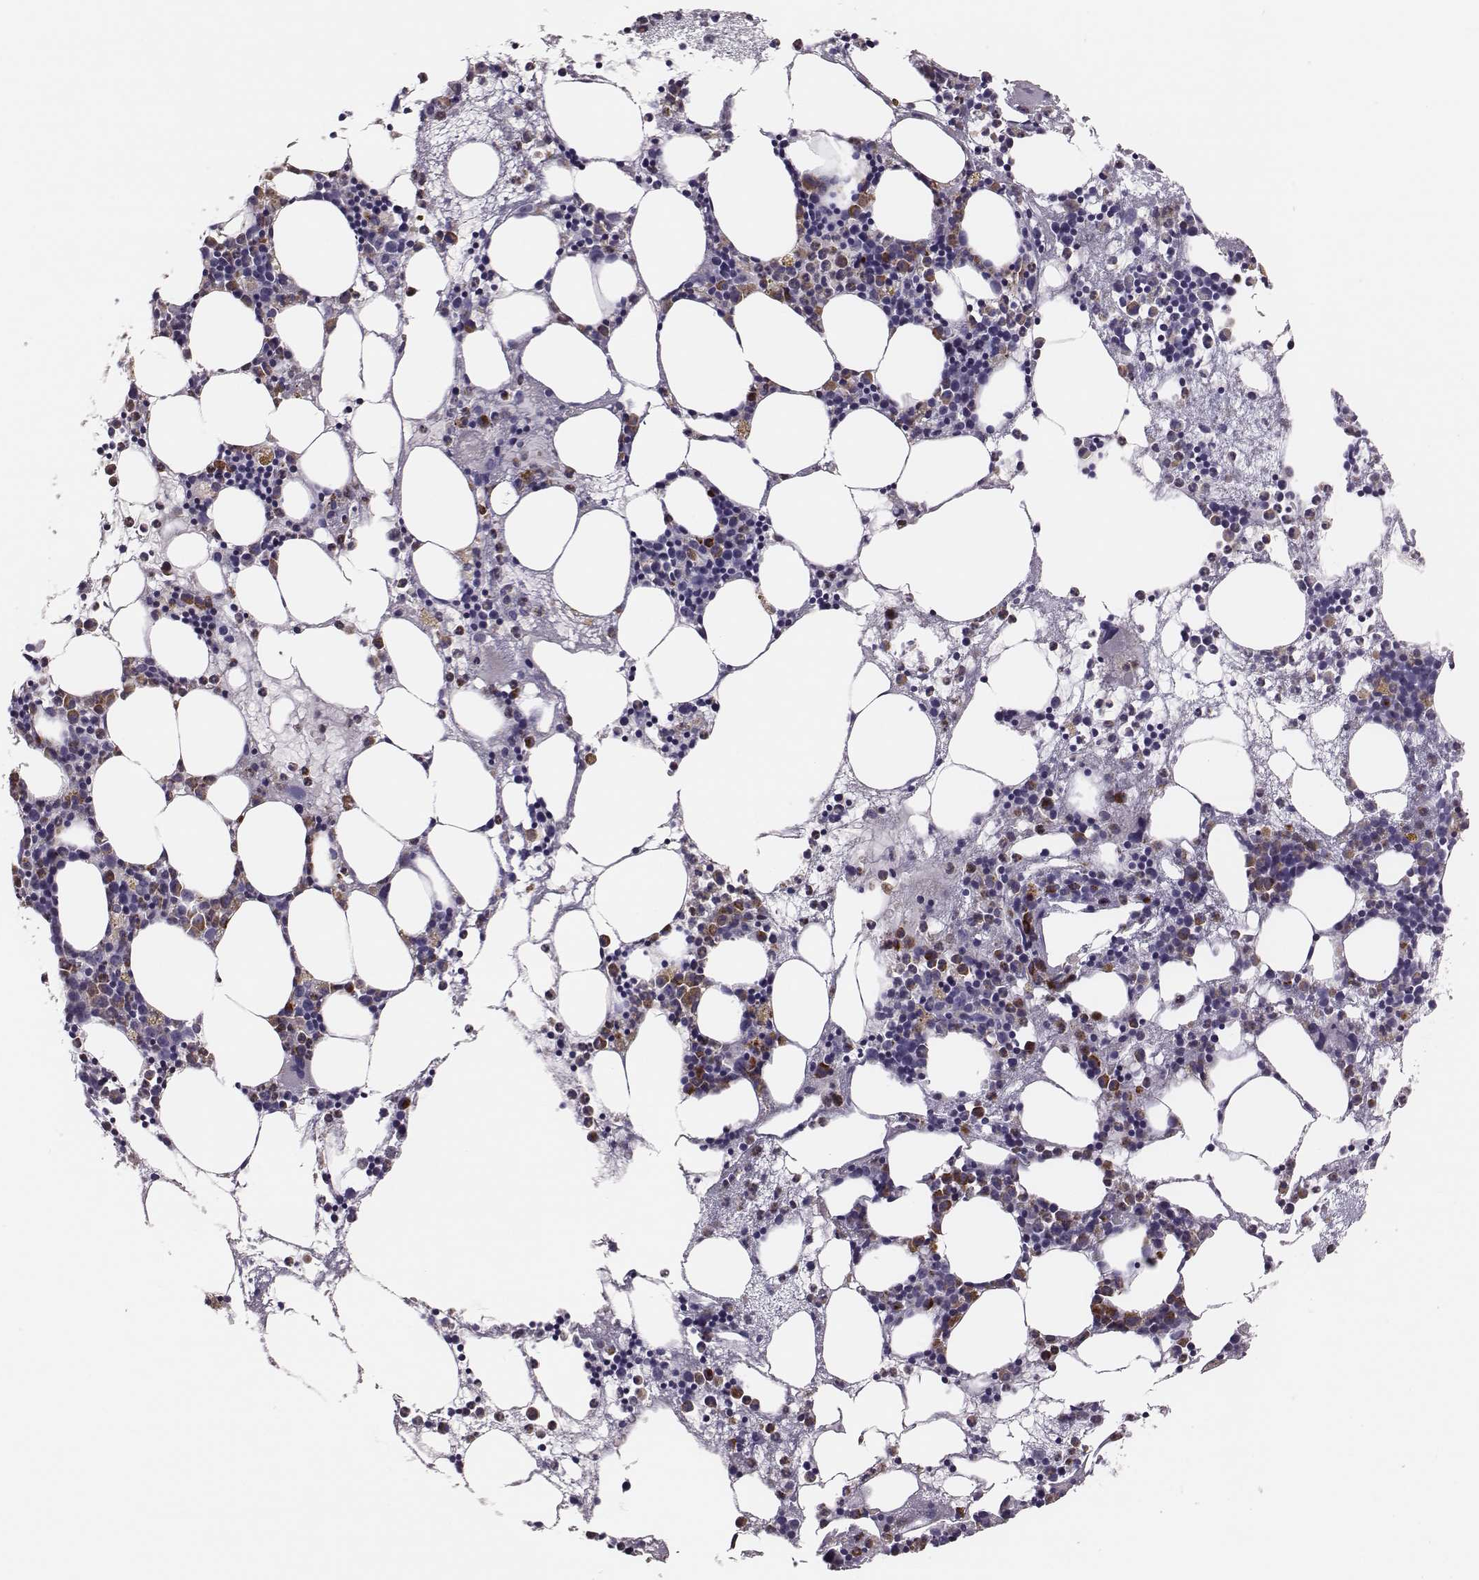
{"staining": {"intensity": "moderate", "quantity": "25%-75%", "location": "cytoplasmic/membranous"}, "tissue": "bone marrow", "cell_type": "Hematopoietic cells", "image_type": "normal", "snomed": [{"axis": "morphology", "description": "Normal tissue, NOS"}, {"axis": "topography", "description": "Bone marrow"}], "caption": "Moderate cytoplasmic/membranous protein expression is present in about 25%-75% of hematopoietic cells in bone marrow. (DAB (3,3'-diaminobenzidine) = brown stain, brightfield microscopy at high magnification).", "gene": "KMO", "patient": {"sex": "male", "age": 54}}